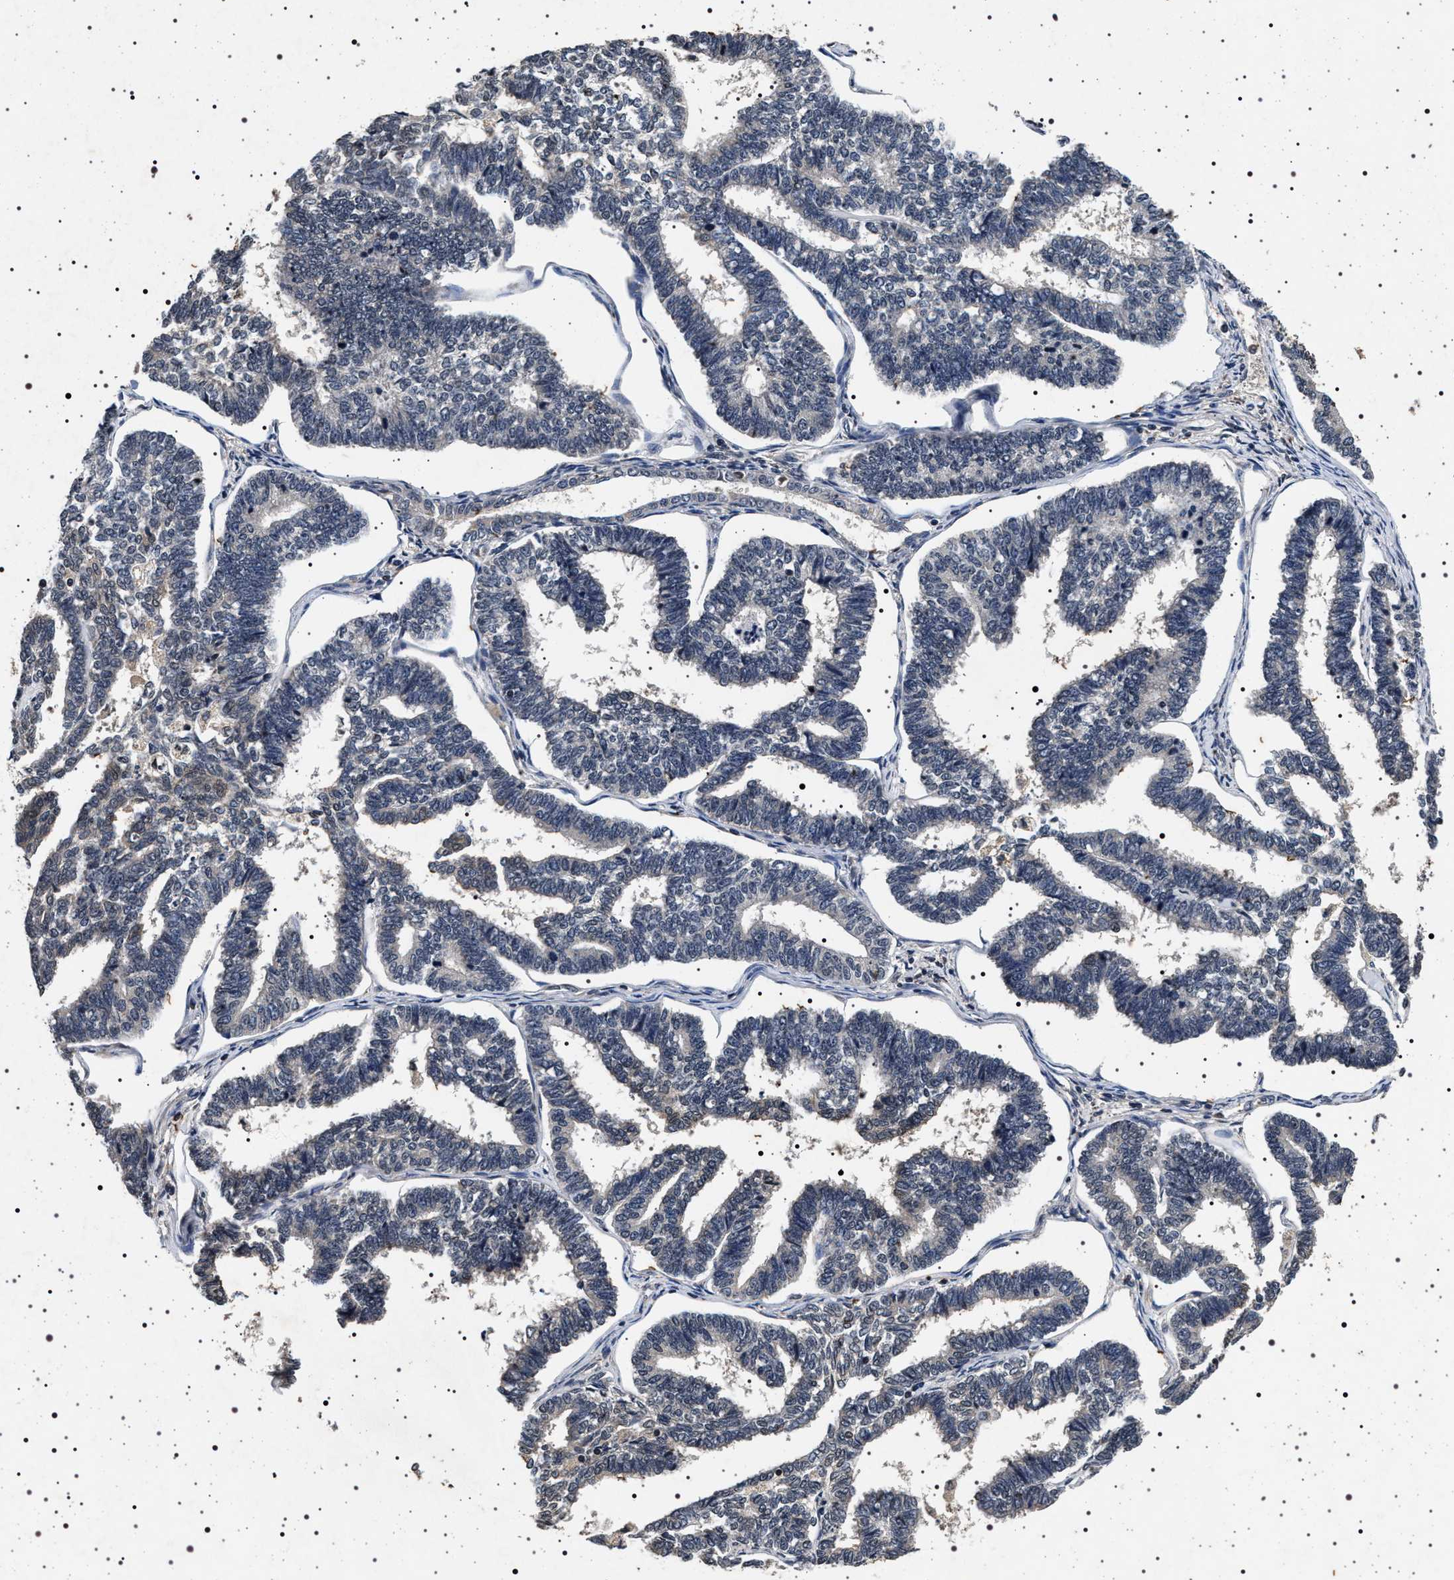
{"staining": {"intensity": "negative", "quantity": "none", "location": "none"}, "tissue": "endometrial cancer", "cell_type": "Tumor cells", "image_type": "cancer", "snomed": [{"axis": "morphology", "description": "Adenocarcinoma, NOS"}, {"axis": "topography", "description": "Endometrium"}], "caption": "A high-resolution image shows immunohistochemistry (IHC) staining of endometrial cancer (adenocarcinoma), which shows no significant expression in tumor cells.", "gene": "CDKN1B", "patient": {"sex": "female", "age": 70}}